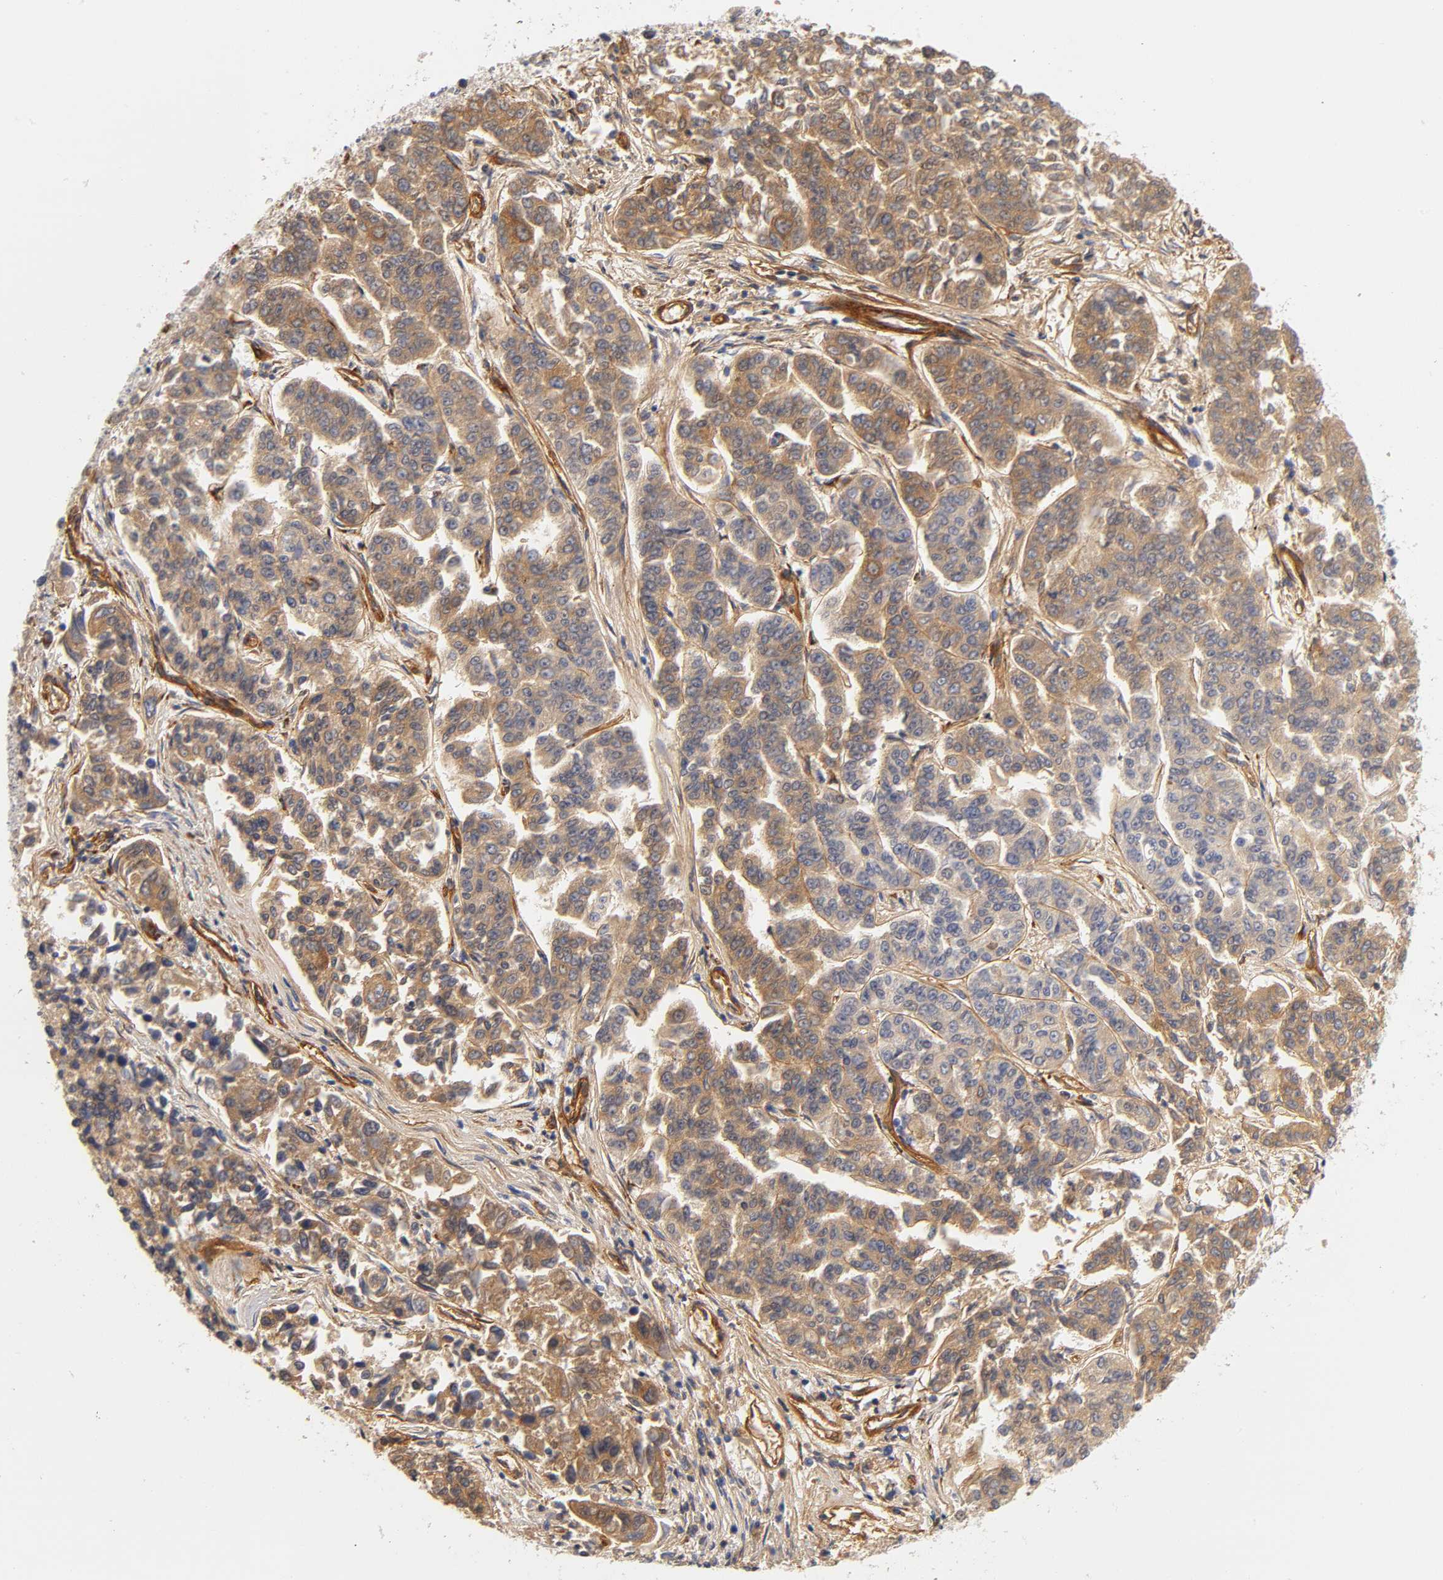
{"staining": {"intensity": "weak", "quantity": ">75%", "location": "cytoplasmic/membranous"}, "tissue": "lung cancer", "cell_type": "Tumor cells", "image_type": "cancer", "snomed": [{"axis": "morphology", "description": "Adenocarcinoma, NOS"}, {"axis": "topography", "description": "Lung"}], "caption": "IHC (DAB) staining of lung adenocarcinoma demonstrates weak cytoplasmic/membranous protein expression in approximately >75% of tumor cells.", "gene": "LAMB1", "patient": {"sex": "male", "age": 84}}